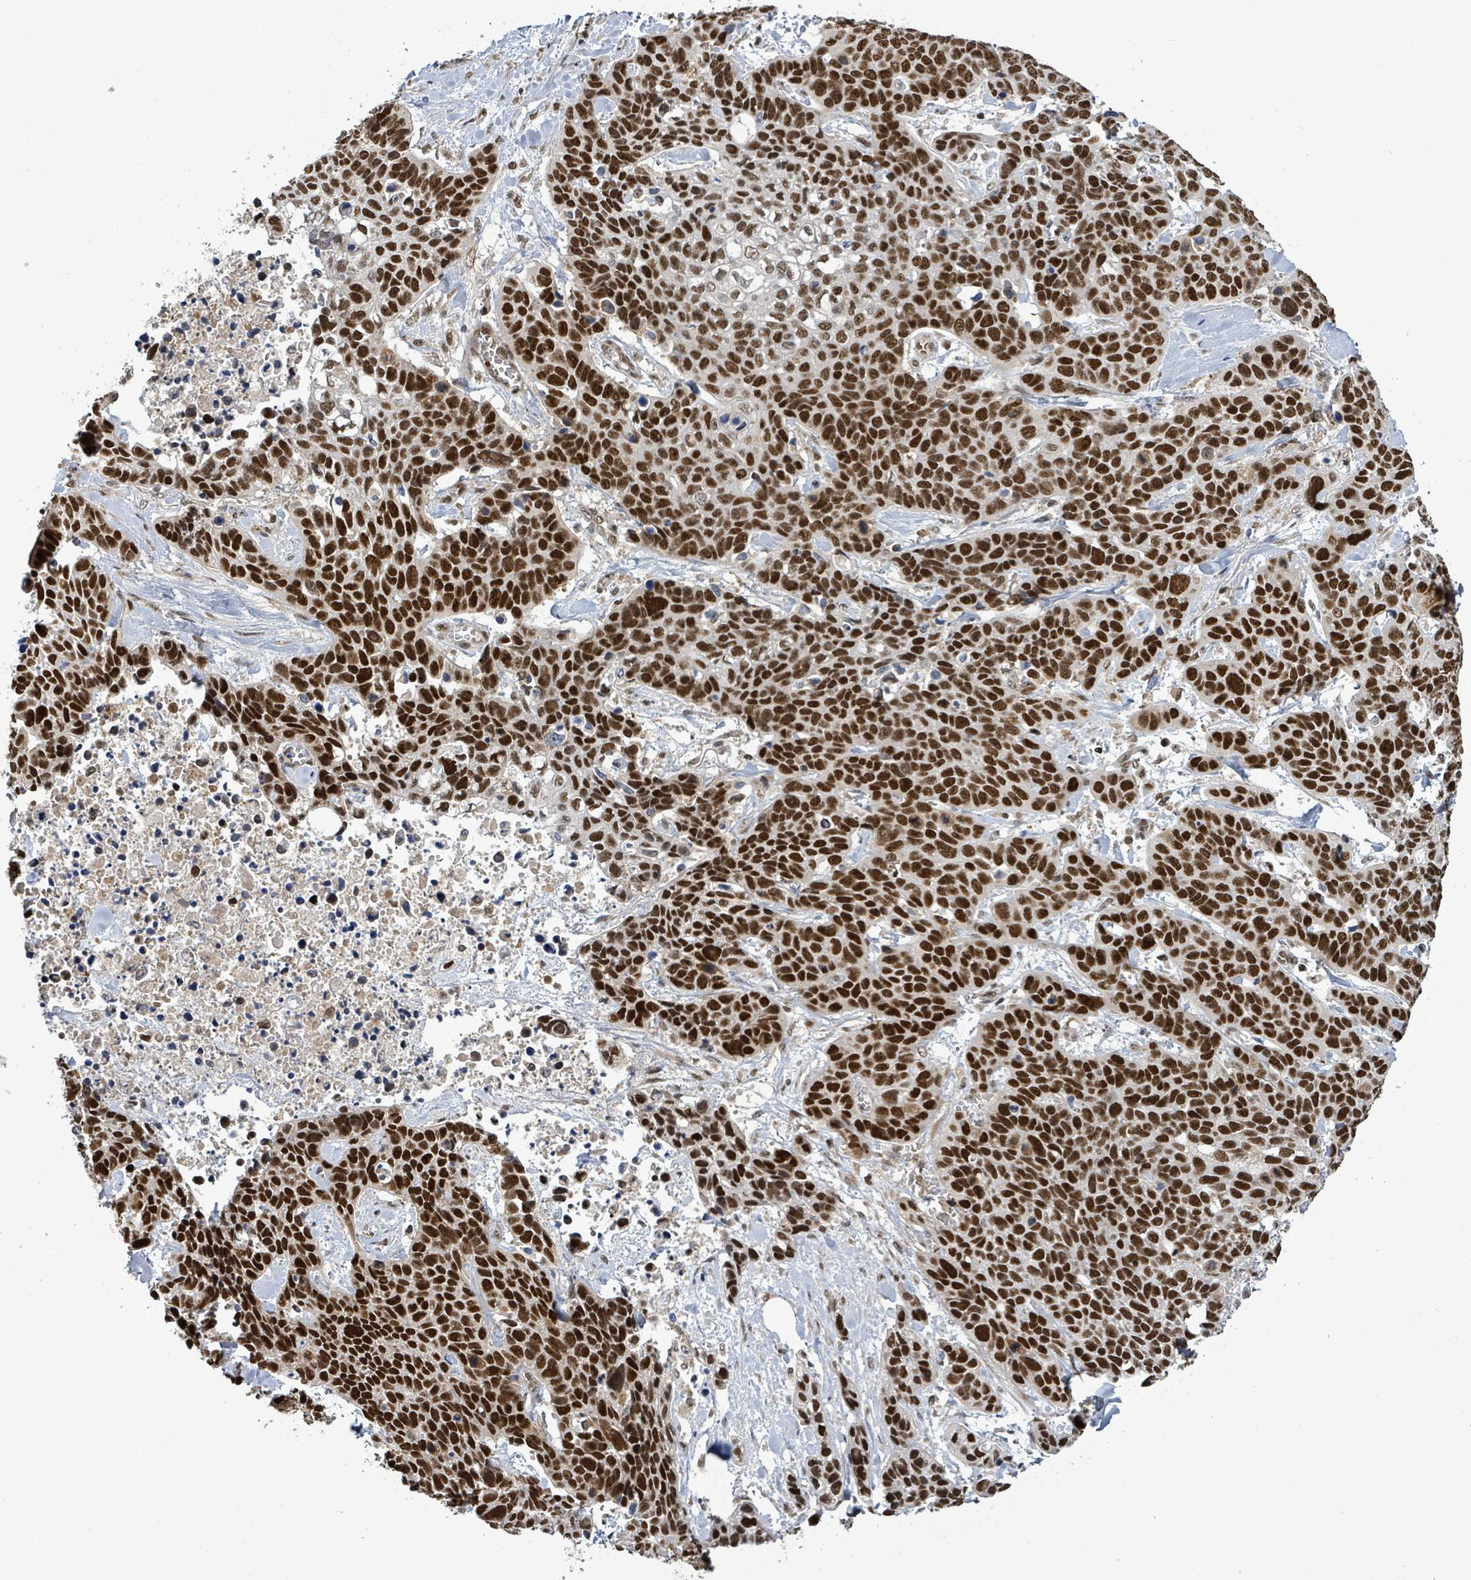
{"staining": {"intensity": "strong", "quantity": ">75%", "location": "nuclear"}, "tissue": "lung cancer", "cell_type": "Tumor cells", "image_type": "cancer", "snomed": [{"axis": "morphology", "description": "Squamous cell carcinoma, NOS"}, {"axis": "topography", "description": "Lung"}], "caption": "Immunohistochemical staining of lung cancer displays strong nuclear protein expression in about >75% of tumor cells.", "gene": "PATZ1", "patient": {"sex": "male", "age": 62}}